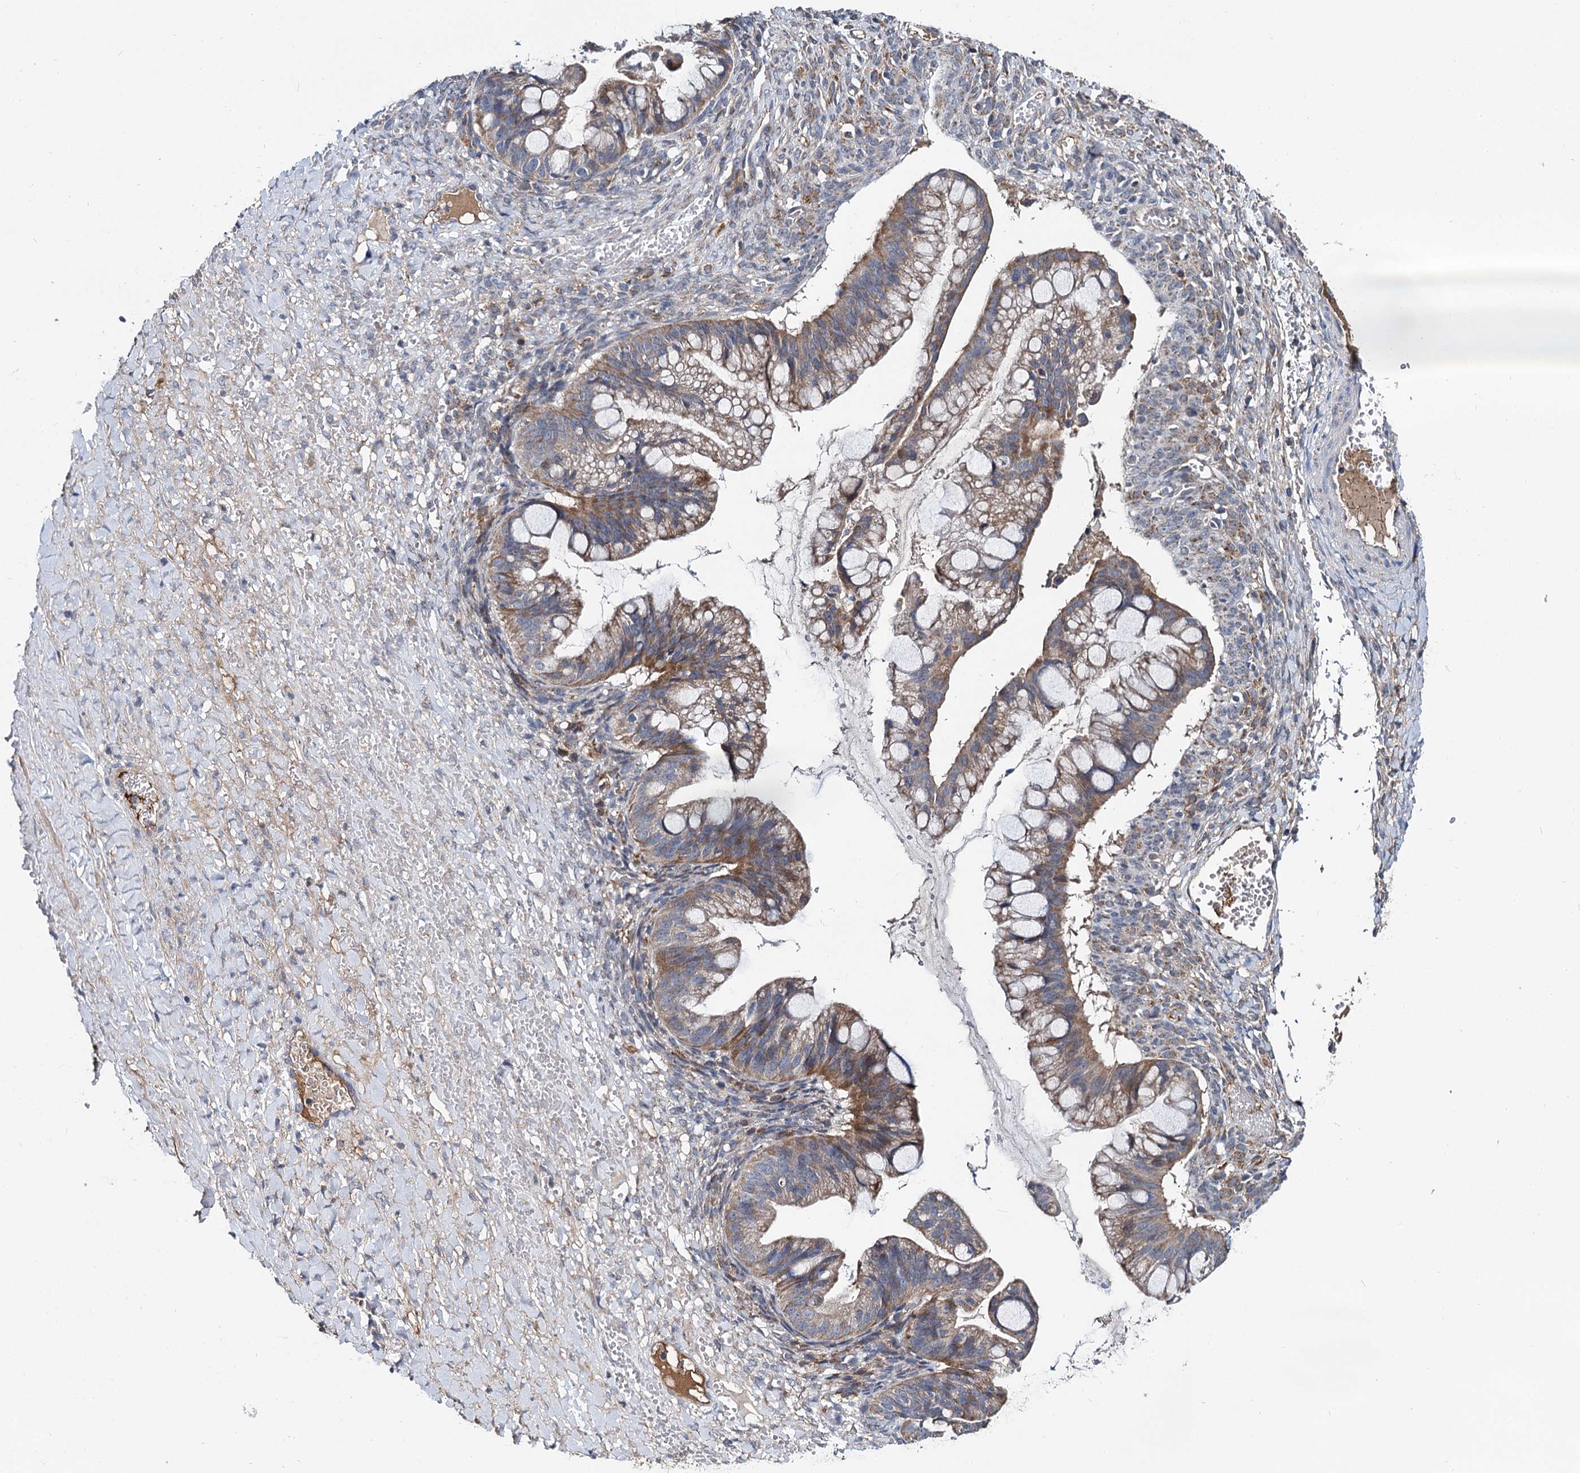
{"staining": {"intensity": "moderate", "quantity": "25%-75%", "location": "cytoplasmic/membranous"}, "tissue": "ovarian cancer", "cell_type": "Tumor cells", "image_type": "cancer", "snomed": [{"axis": "morphology", "description": "Cystadenocarcinoma, mucinous, NOS"}, {"axis": "topography", "description": "Ovary"}], "caption": "Immunohistochemical staining of ovarian cancer displays medium levels of moderate cytoplasmic/membranous expression in about 25%-75% of tumor cells.", "gene": "SPRYD3", "patient": {"sex": "female", "age": 73}}